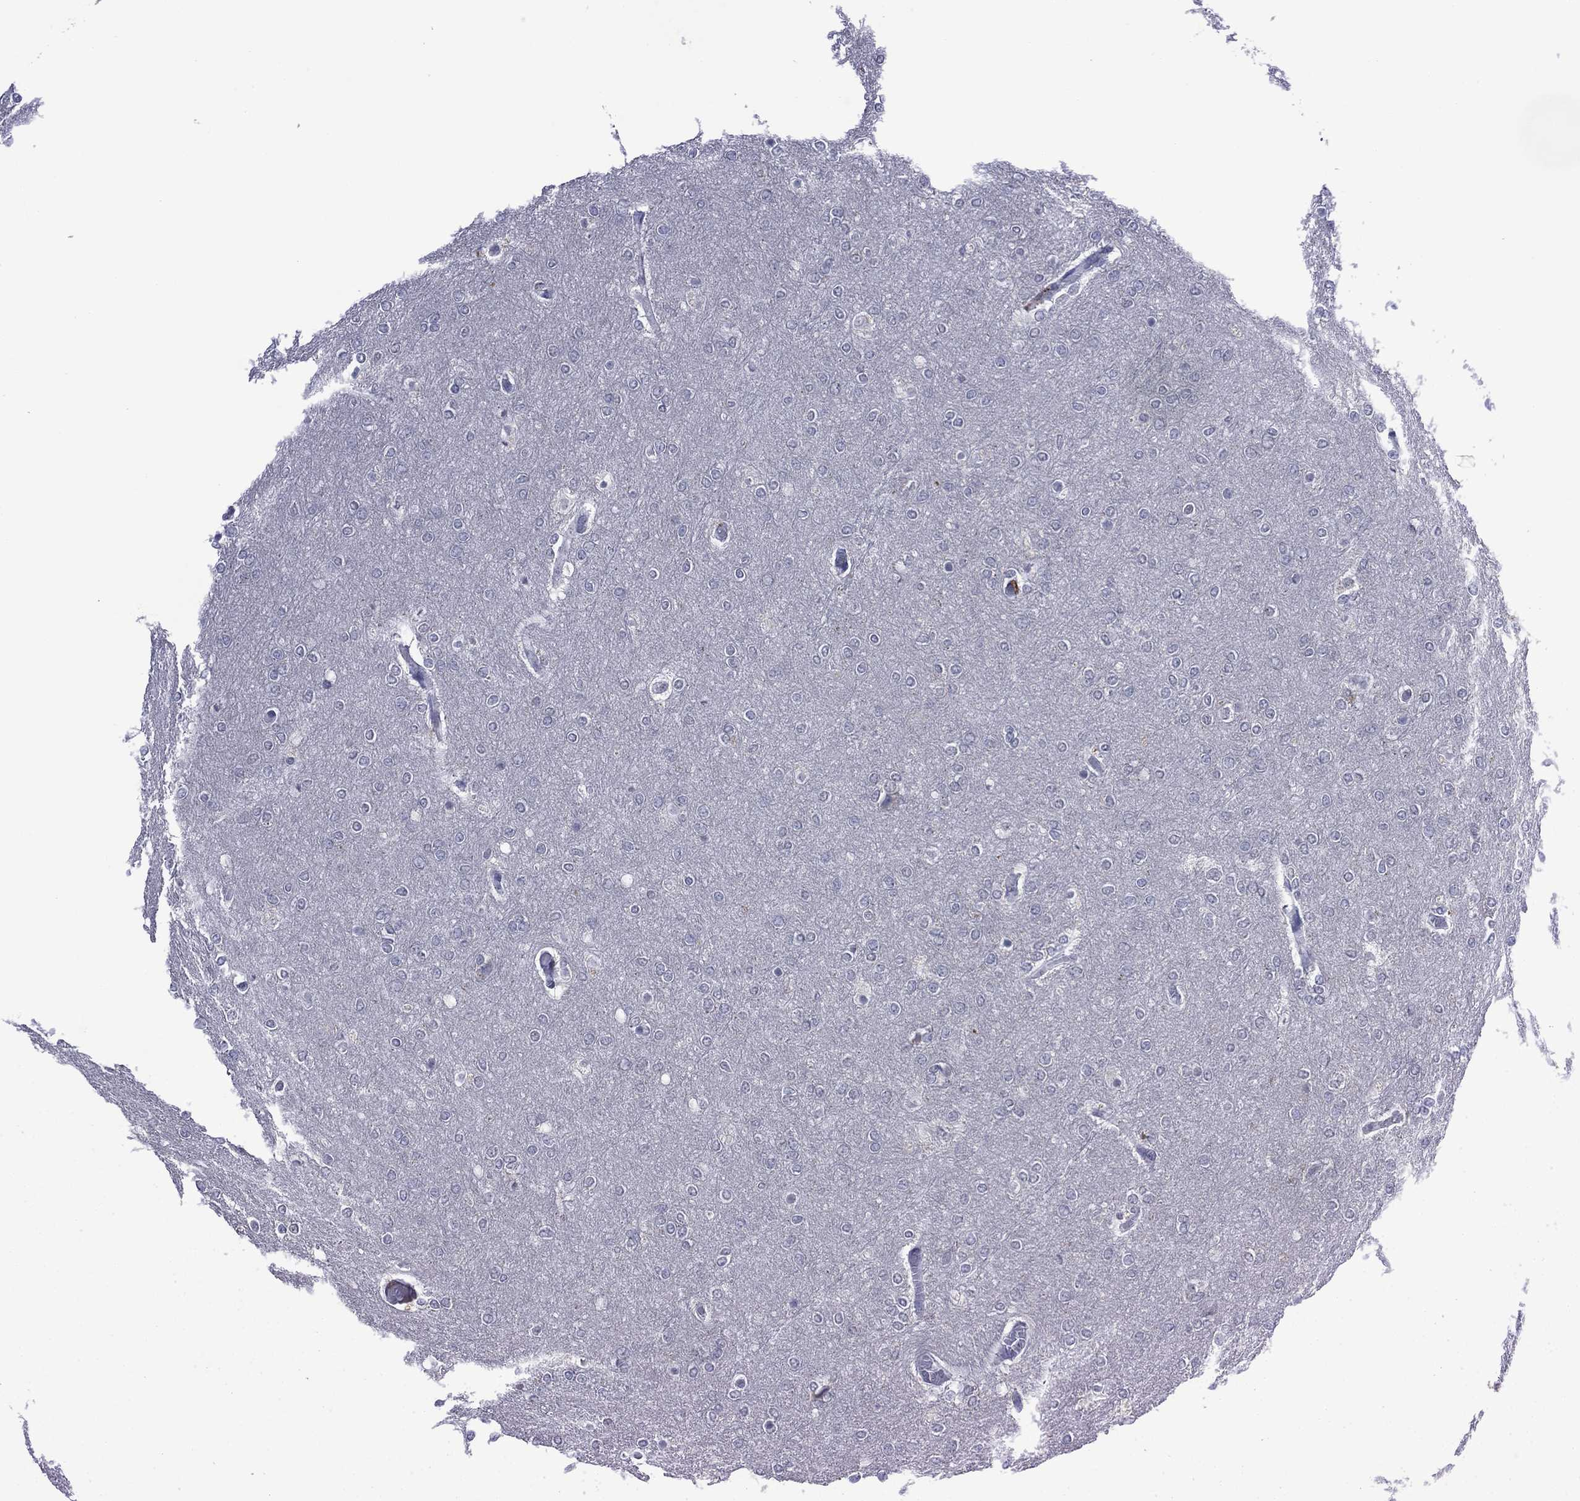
{"staining": {"intensity": "negative", "quantity": "none", "location": "none"}, "tissue": "glioma", "cell_type": "Tumor cells", "image_type": "cancer", "snomed": [{"axis": "morphology", "description": "Glioma, malignant, High grade"}, {"axis": "topography", "description": "Brain"}], "caption": "The immunohistochemistry micrograph has no significant positivity in tumor cells of malignant glioma (high-grade) tissue.", "gene": "ASB10", "patient": {"sex": "female", "age": 61}}